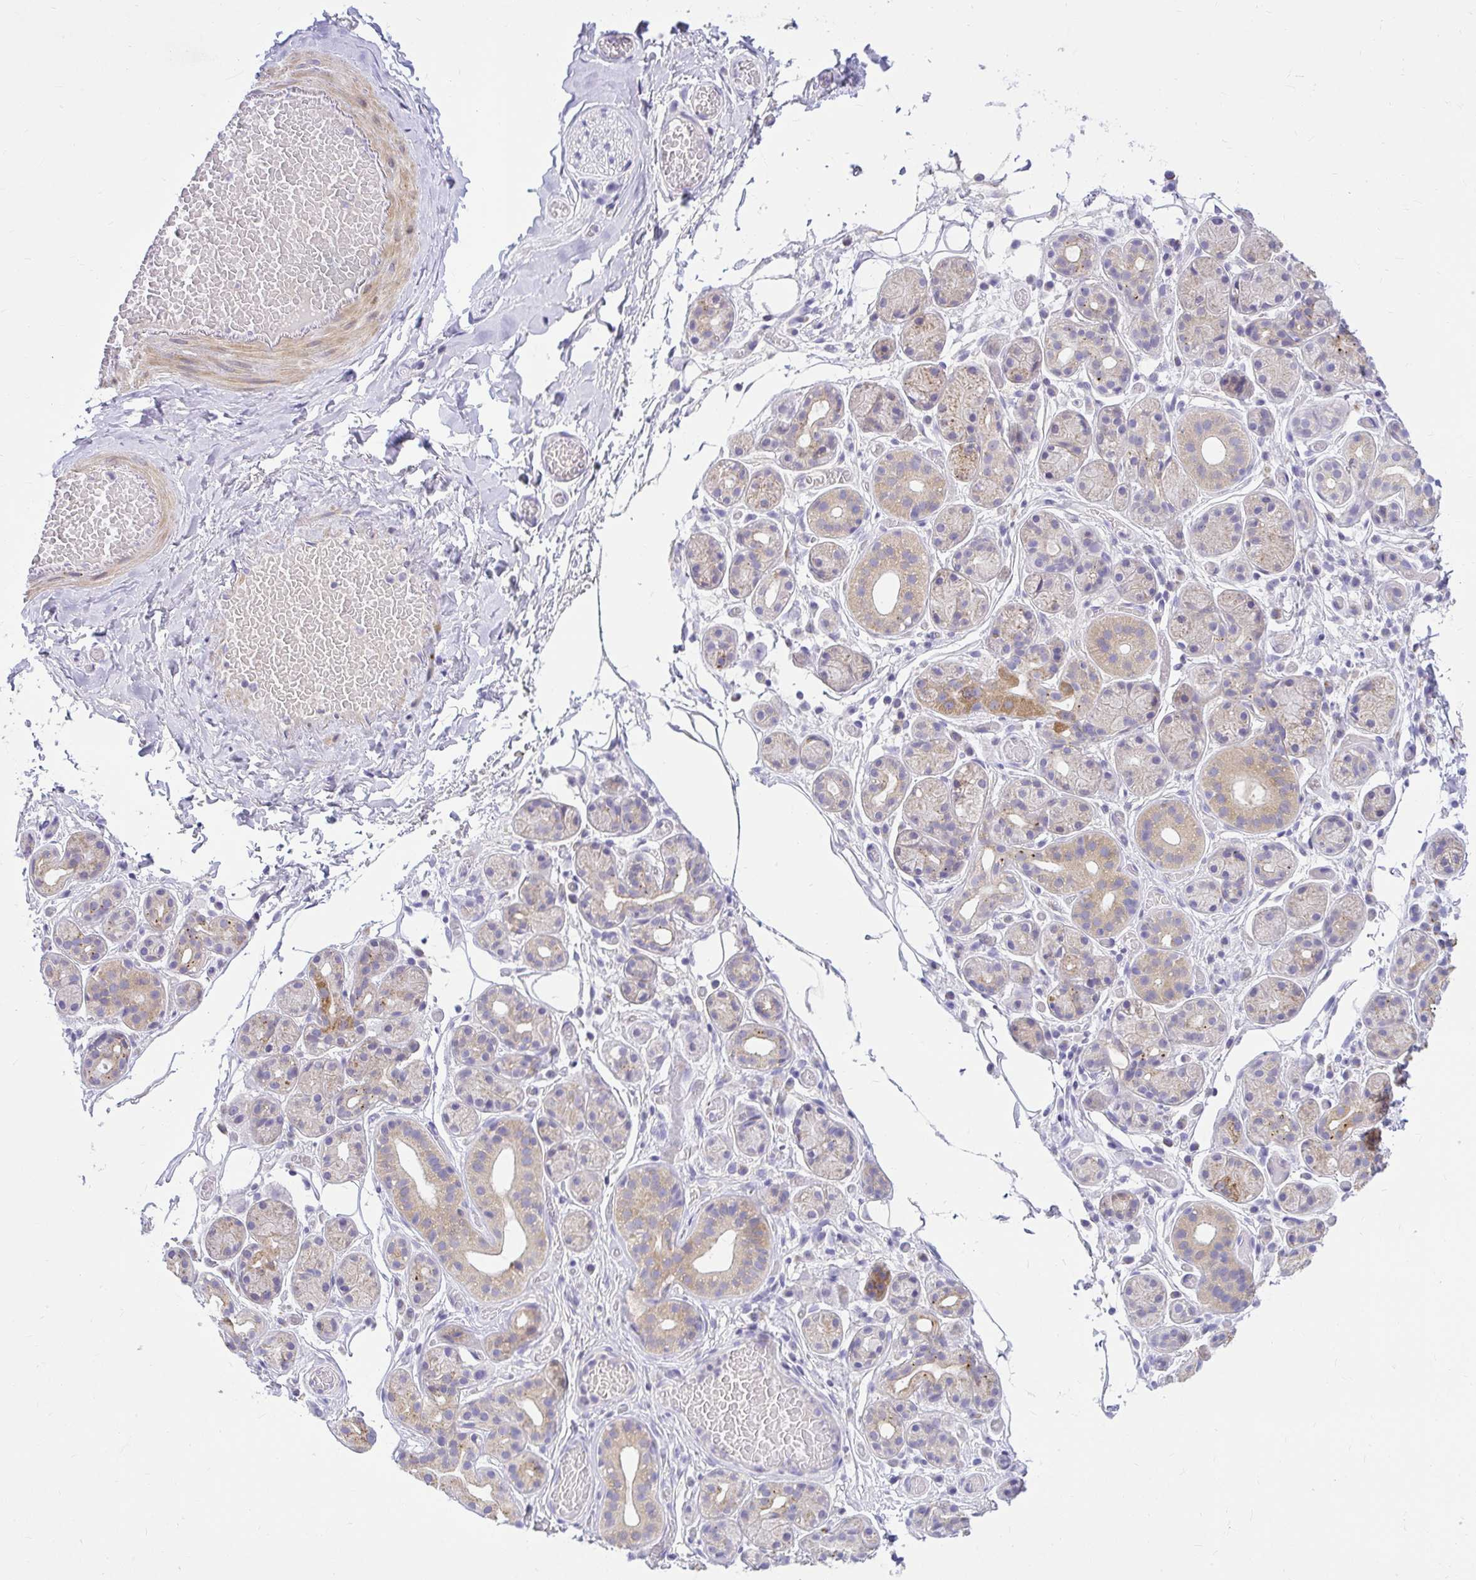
{"staining": {"intensity": "weak", "quantity": "25%-75%", "location": "cytoplasmic/membranous"}, "tissue": "salivary gland", "cell_type": "Glandular cells", "image_type": "normal", "snomed": [{"axis": "morphology", "description": "Normal tissue, NOS"}, {"axis": "topography", "description": "Salivary gland"}, {"axis": "topography", "description": "Peripheral nerve tissue"}], "caption": "Human salivary gland stained with a brown dye demonstrates weak cytoplasmic/membranous positive staining in about 25%-75% of glandular cells.", "gene": "PKN3", "patient": {"sex": "male", "age": 71}}